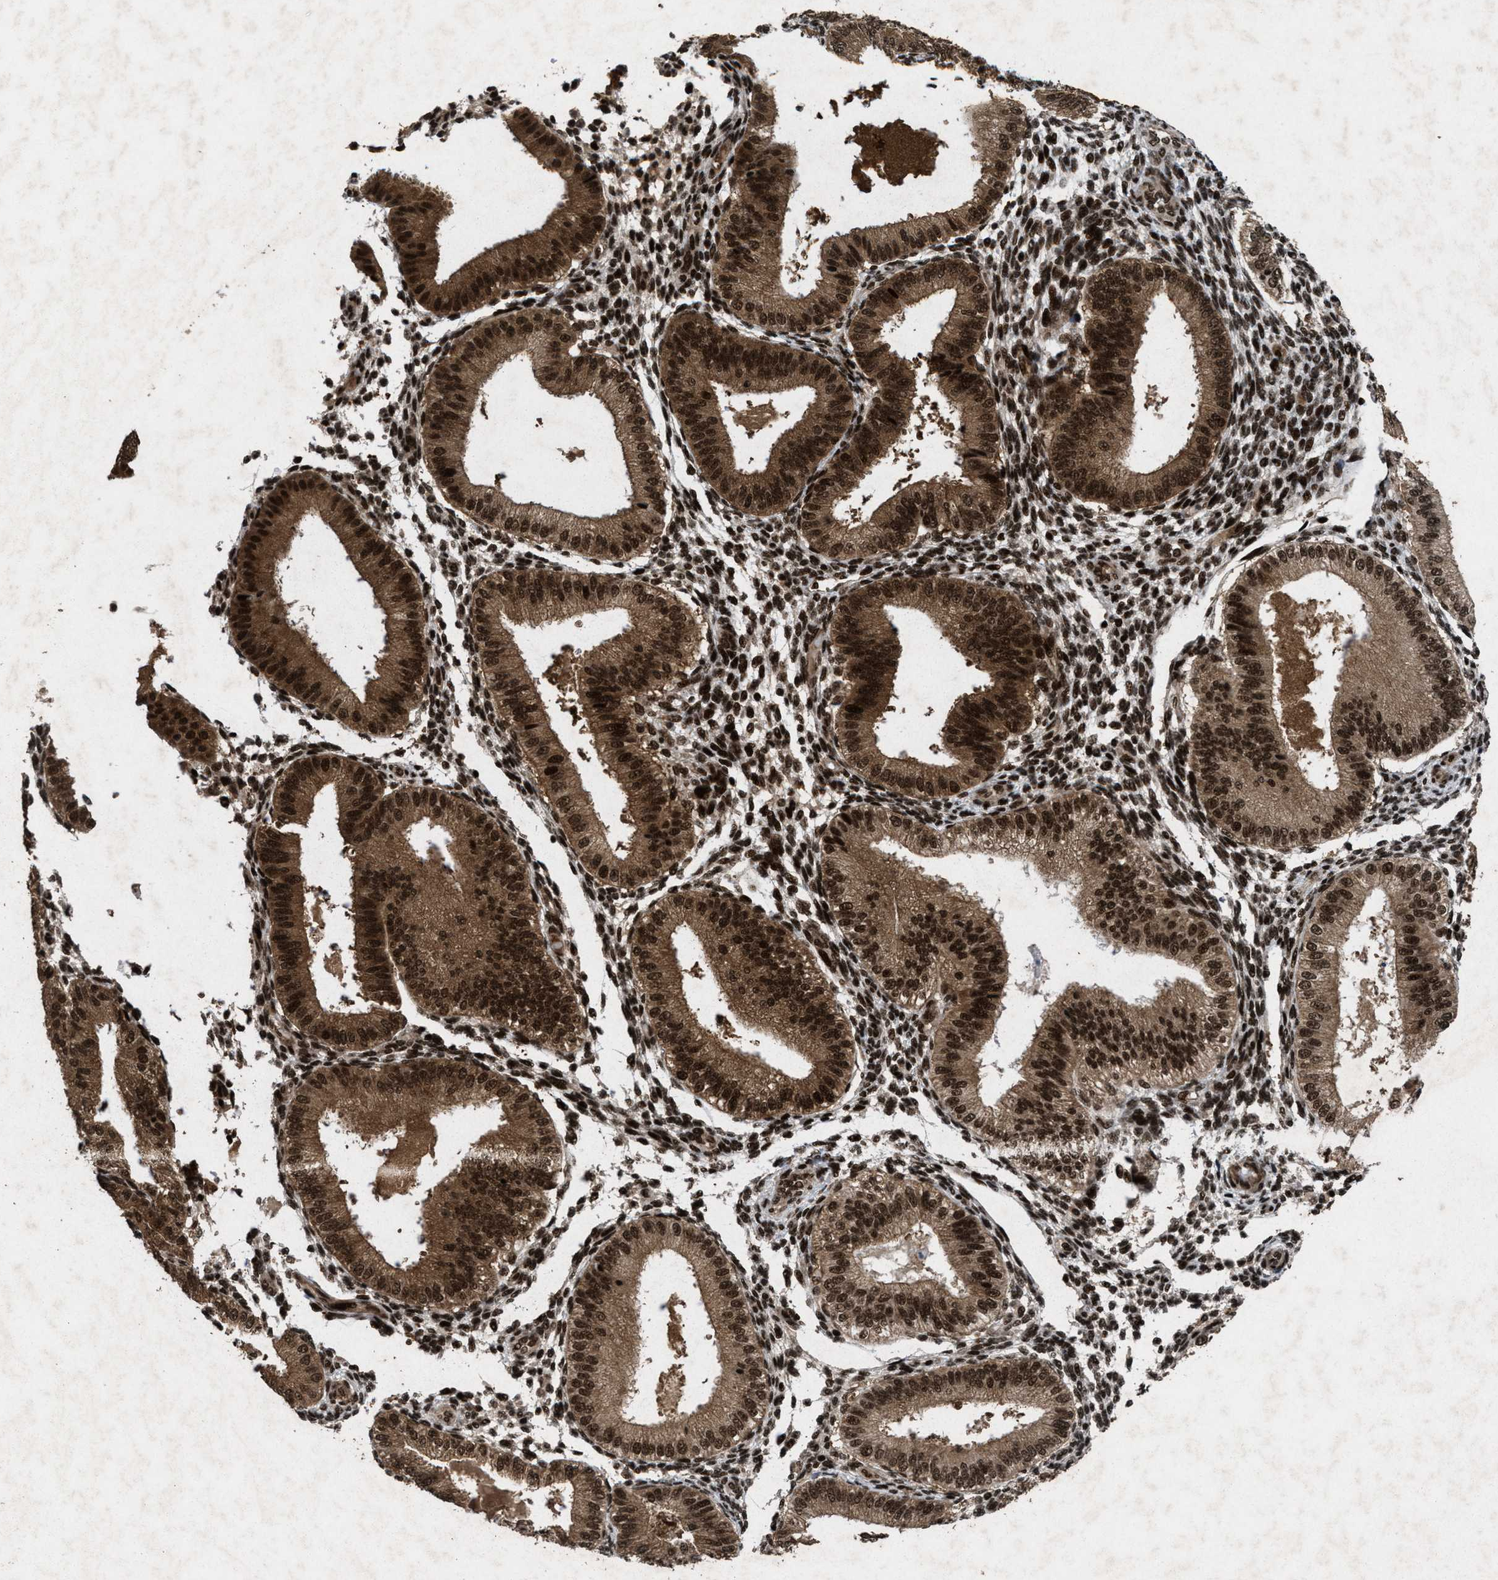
{"staining": {"intensity": "strong", "quantity": "25%-75%", "location": "nuclear"}, "tissue": "endometrium", "cell_type": "Cells in endometrial stroma", "image_type": "normal", "snomed": [{"axis": "morphology", "description": "Normal tissue, NOS"}, {"axis": "topography", "description": "Endometrium"}], "caption": "Cells in endometrial stroma show high levels of strong nuclear positivity in about 25%-75% of cells in unremarkable endometrium.", "gene": "WIZ", "patient": {"sex": "female", "age": 39}}